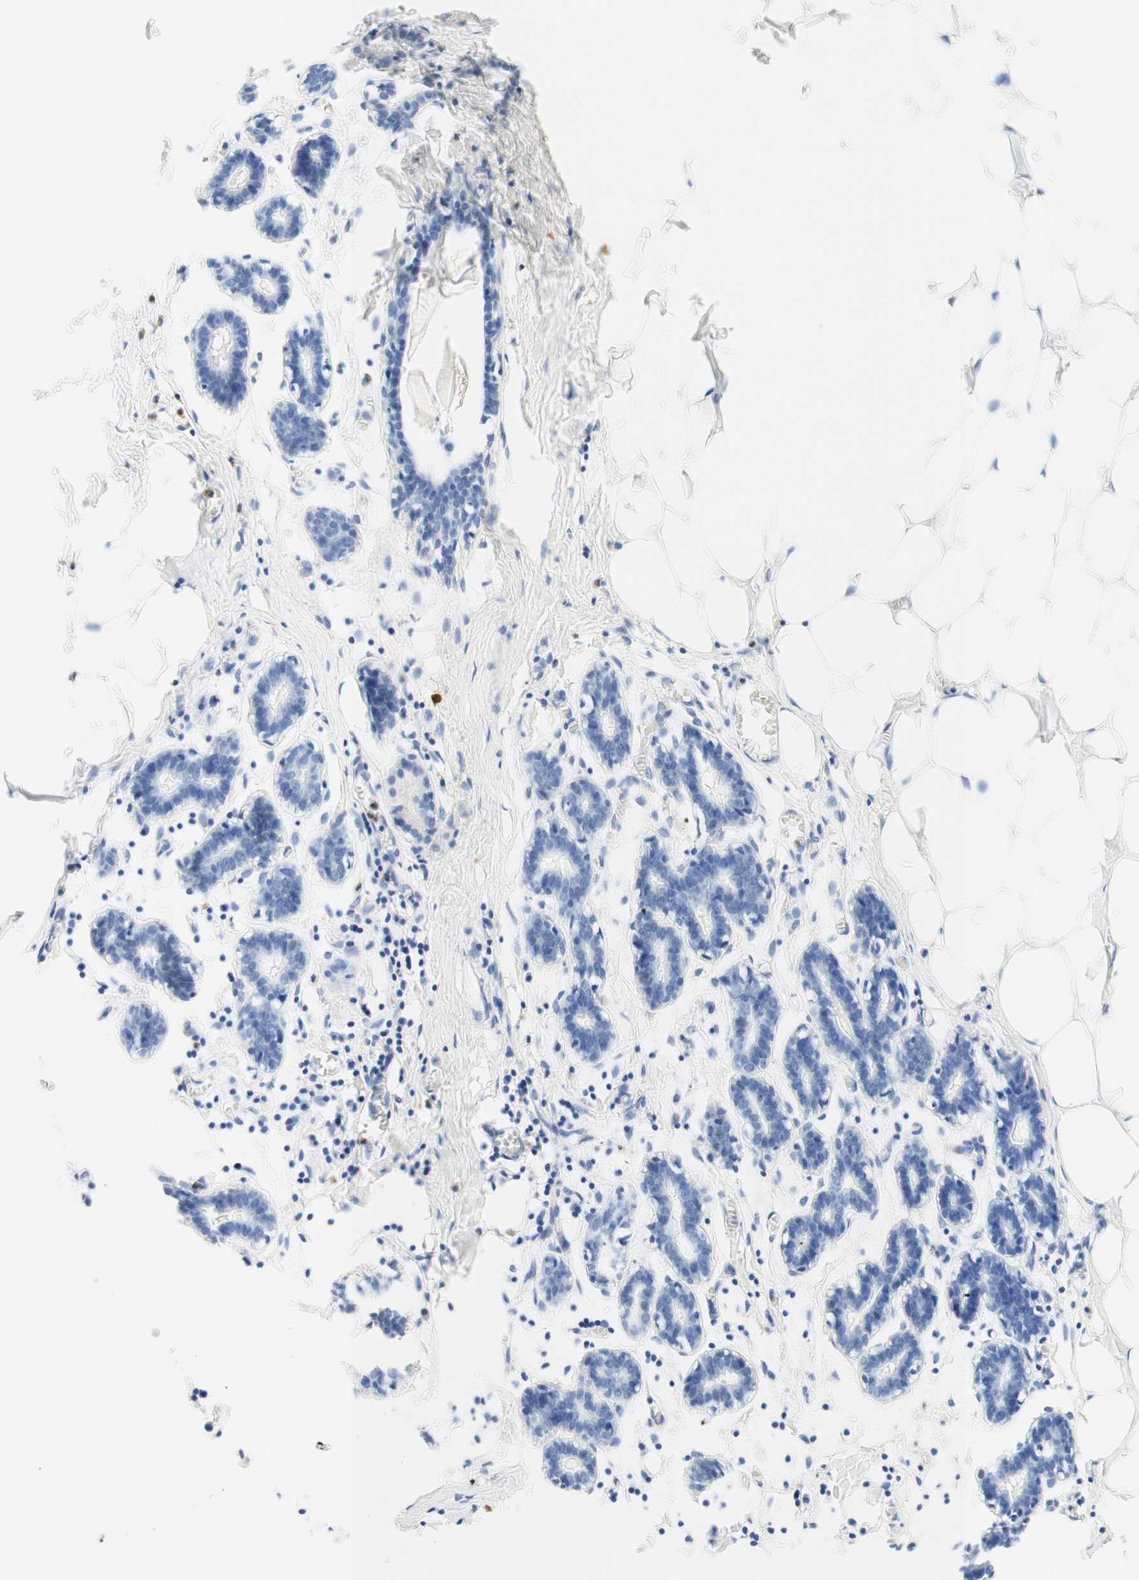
{"staining": {"intensity": "negative", "quantity": "none", "location": "none"}, "tissue": "breast", "cell_type": "Adipocytes", "image_type": "normal", "snomed": [{"axis": "morphology", "description": "Normal tissue, NOS"}, {"axis": "topography", "description": "Breast"}], "caption": "Human breast stained for a protein using immunohistochemistry reveals no staining in adipocytes.", "gene": "CD63", "patient": {"sex": "female", "age": 27}}